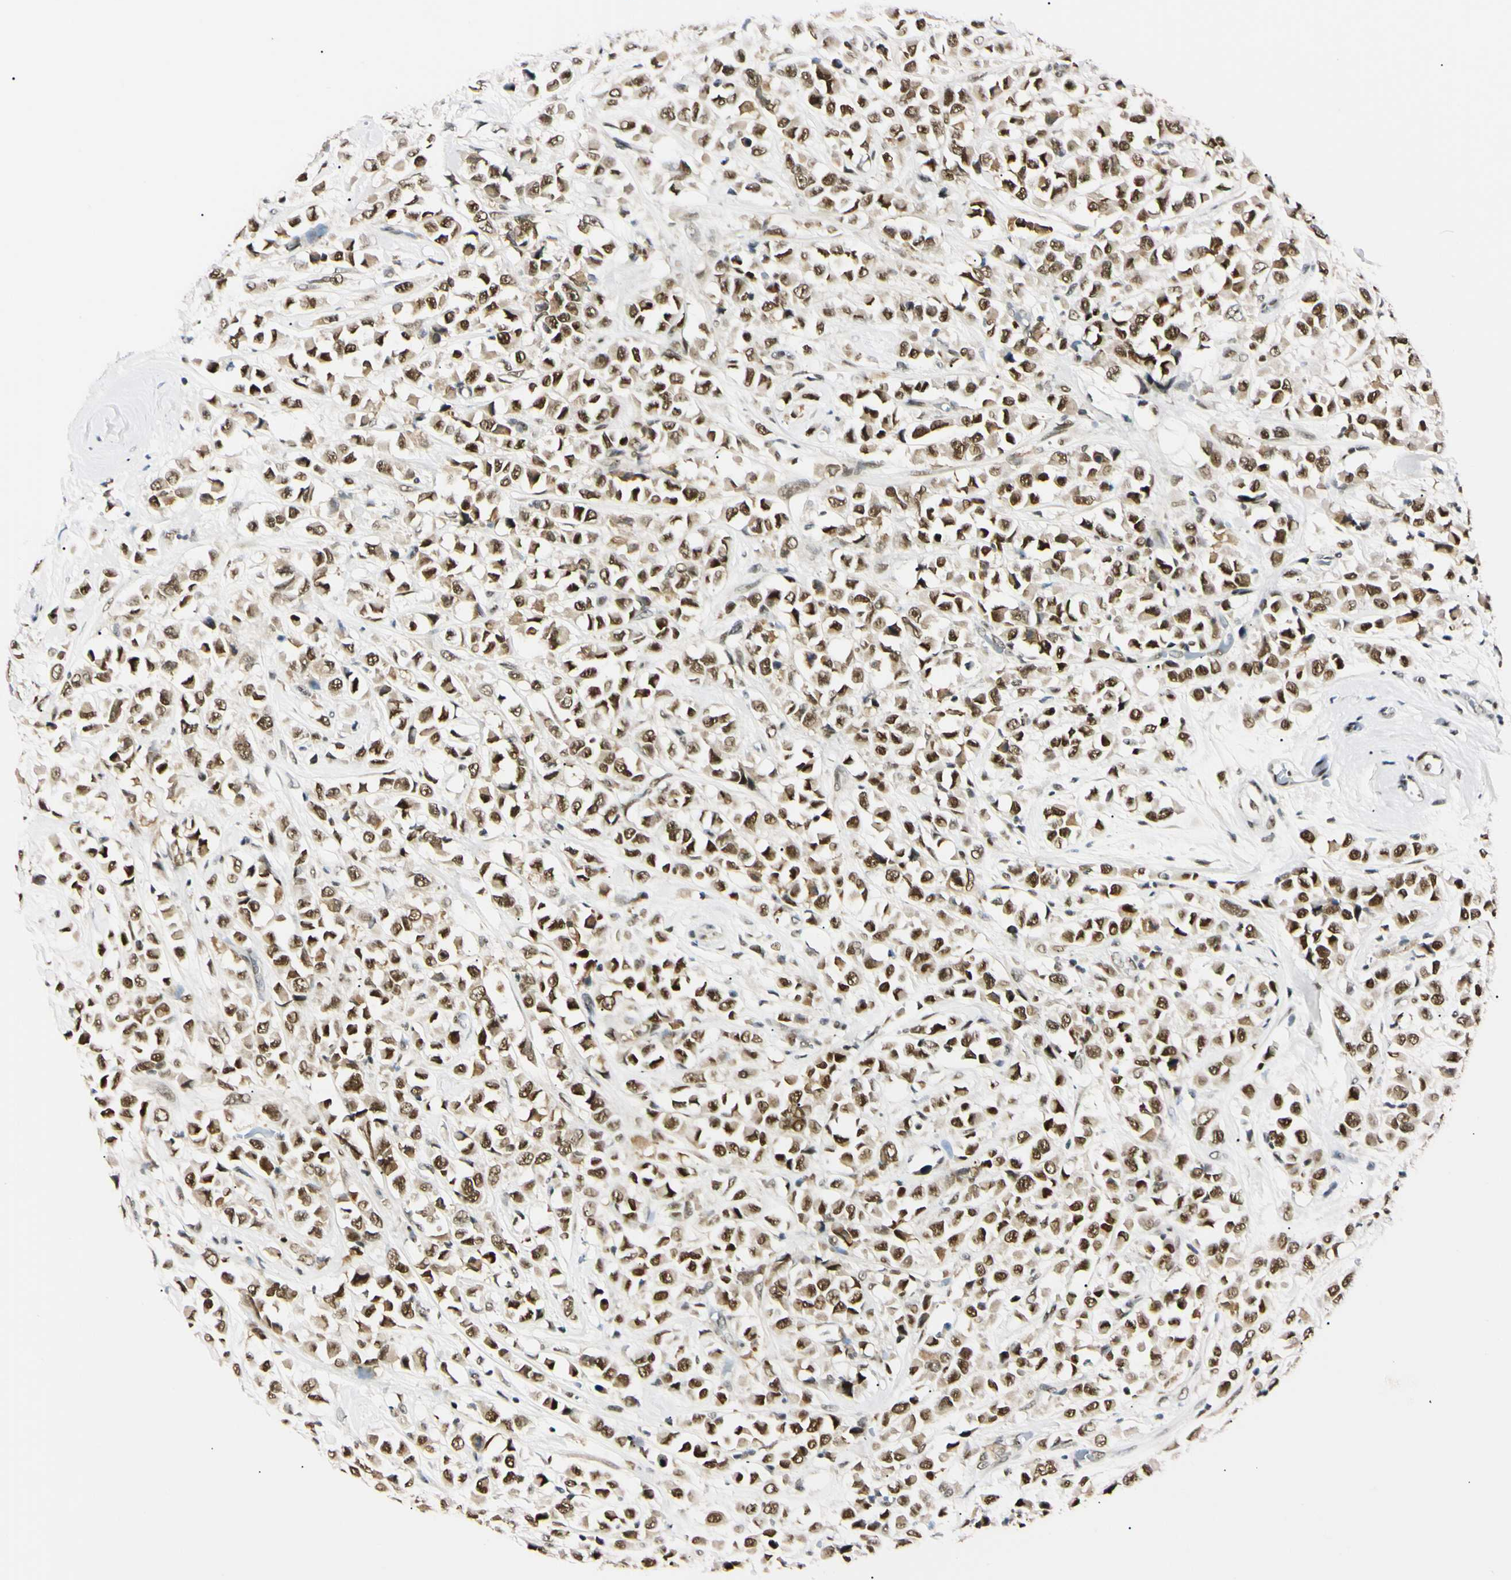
{"staining": {"intensity": "strong", "quantity": ">75%", "location": "nuclear"}, "tissue": "breast cancer", "cell_type": "Tumor cells", "image_type": "cancer", "snomed": [{"axis": "morphology", "description": "Duct carcinoma"}, {"axis": "topography", "description": "Breast"}], "caption": "Infiltrating ductal carcinoma (breast) was stained to show a protein in brown. There is high levels of strong nuclear positivity in about >75% of tumor cells.", "gene": "ZNF134", "patient": {"sex": "female", "age": 61}}